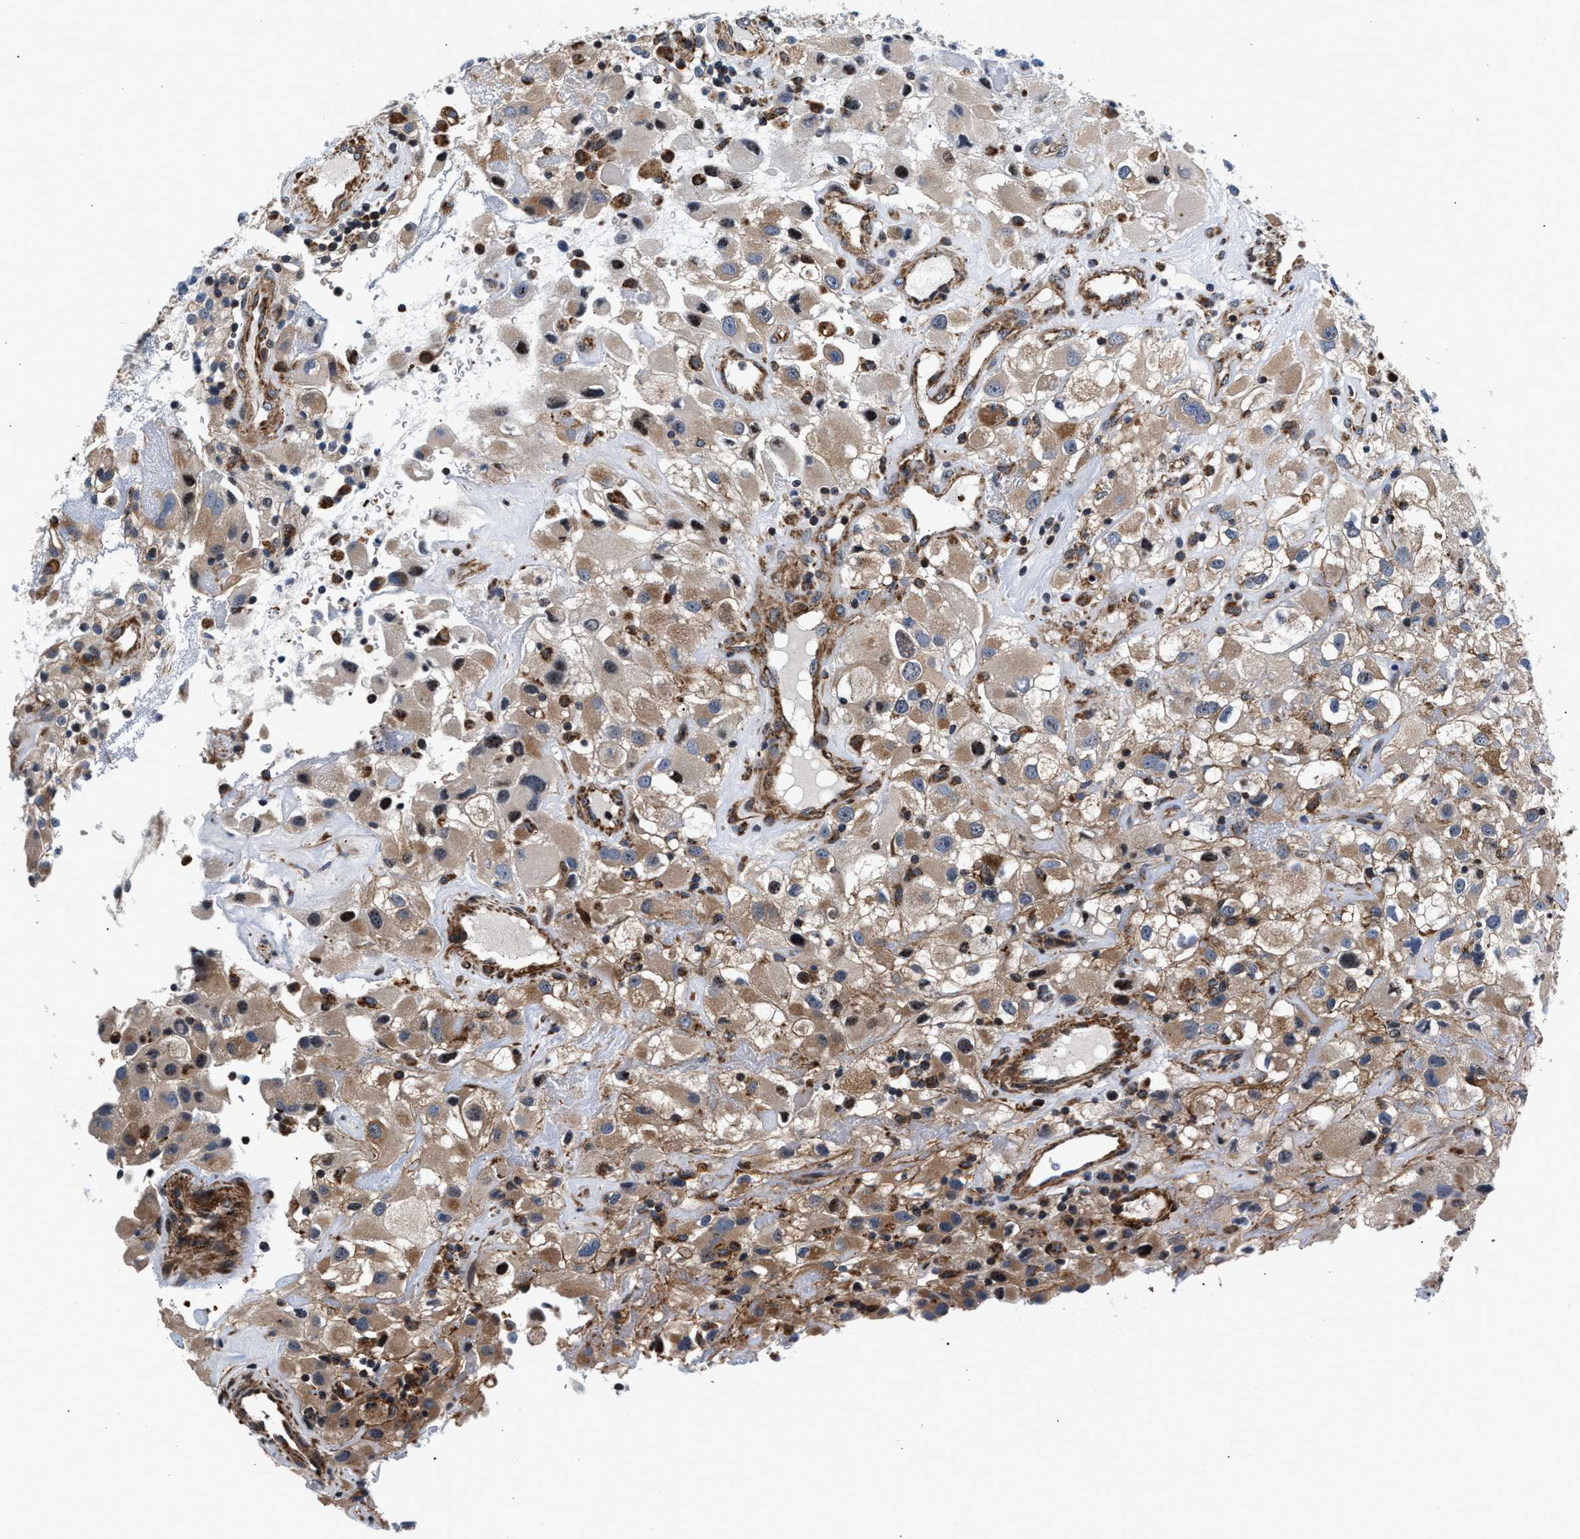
{"staining": {"intensity": "weak", "quantity": ">75%", "location": "cytoplasmic/membranous"}, "tissue": "renal cancer", "cell_type": "Tumor cells", "image_type": "cancer", "snomed": [{"axis": "morphology", "description": "Adenocarcinoma, NOS"}, {"axis": "topography", "description": "Kidney"}], "caption": "This image demonstrates renal cancer stained with immunohistochemistry to label a protein in brown. The cytoplasmic/membranous of tumor cells show weak positivity for the protein. Nuclei are counter-stained blue.", "gene": "SGK1", "patient": {"sex": "female", "age": 52}}